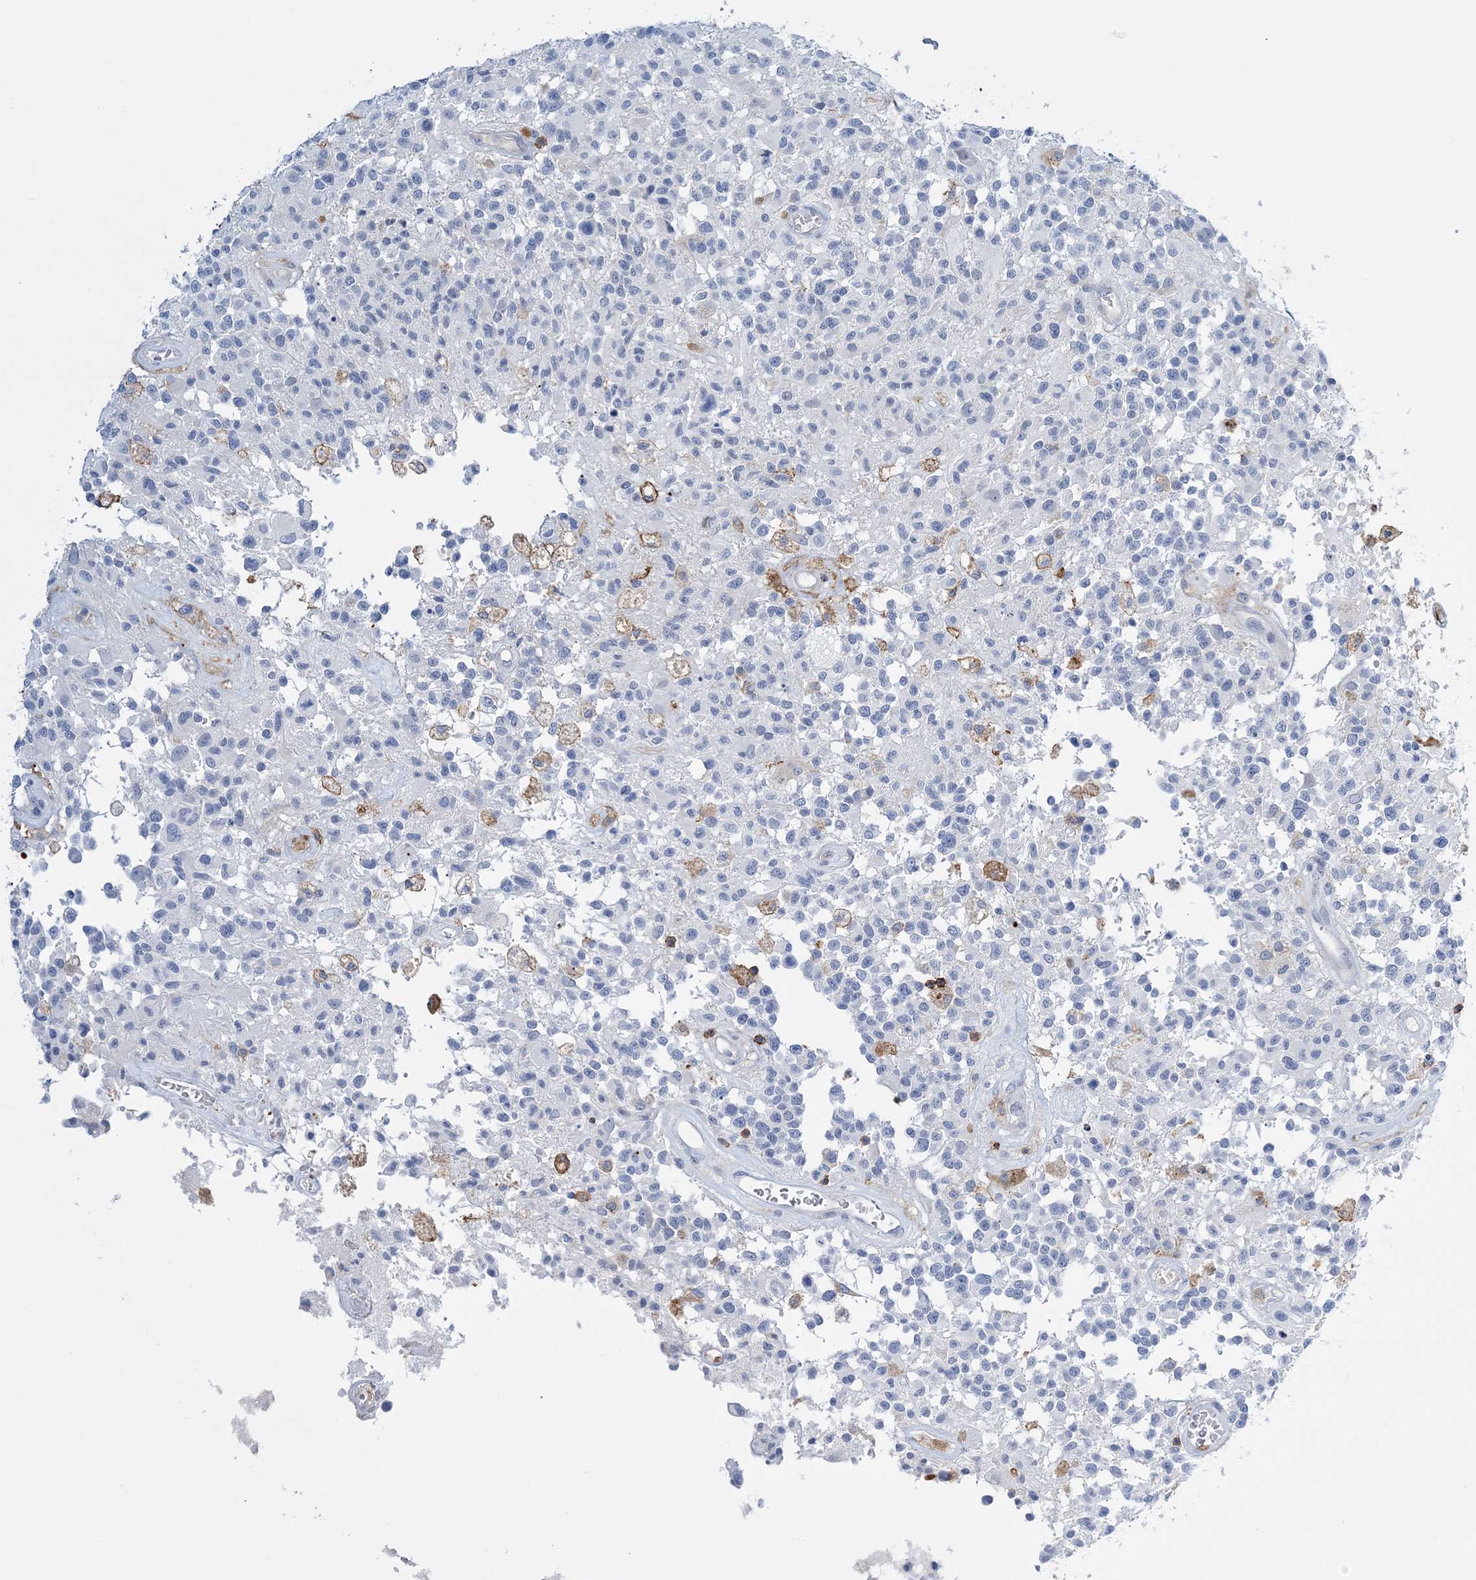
{"staining": {"intensity": "negative", "quantity": "none", "location": "none"}, "tissue": "glioma", "cell_type": "Tumor cells", "image_type": "cancer", "snomed": [{"axis": "morphology", "description": "Glioma, malignant, High grade"}, {"axis": "morphology", "description": "Glioblastoma, NOS"}, {"axis": "topography", "description": "Brain"}], "caption": "Immunohistochemistry (IHC) micrograph of human high-grade glioma (malignant) stained for a protein (brown), which displays no staining in tumor cells. (Brightfield microscopy of DAB IHC at high magnification).", "gene": "PRMT9", "patient": {"sex": "male", "age": 60}}